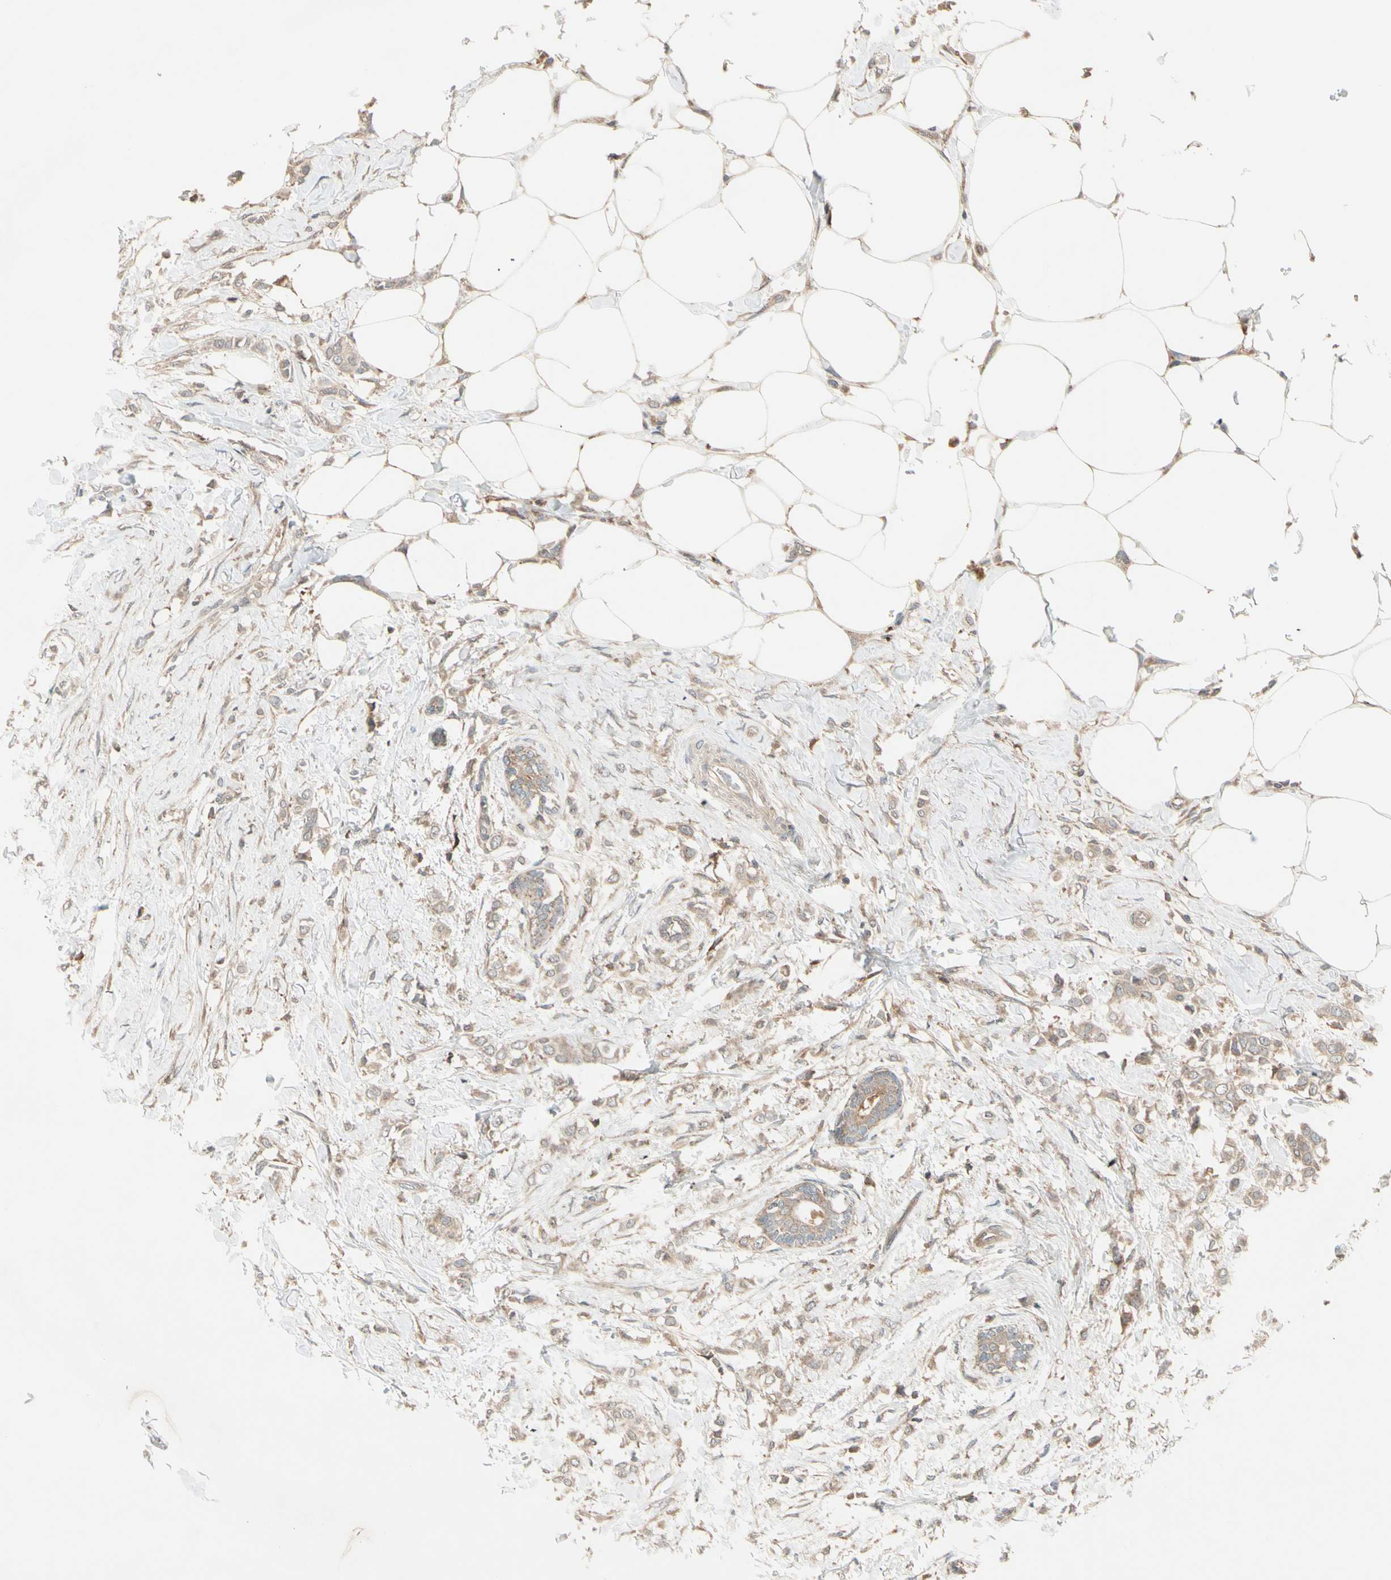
{"staining": {"intensity": "weak", "quantity": ">75%", "location": "cytoplasmic/membranous"}, "tissue": "breast cancer", "cell_type": "Tumor cells", "image_type": "cancer", "snomed": [{"axis": "morphology", "description": "Lobular carcinoma, in situ"}, {"axis": "morphology", "description": "Lobular carcinoma"}, {"axis": "topography", "description": "Breast"}], "caption": "IHC of human lobular carcinoma in situ (breast) reveals low levels of weak cytoplasmic/membranous positivity in approximately >75% of tumor cells. The staining is performed using DAB brown chromogen to label protein expression. The nuclei are counter-stained blue using hematoxylin.", "gene": "ACVR1C", "patient": {"sex": "female", "age": 41}}